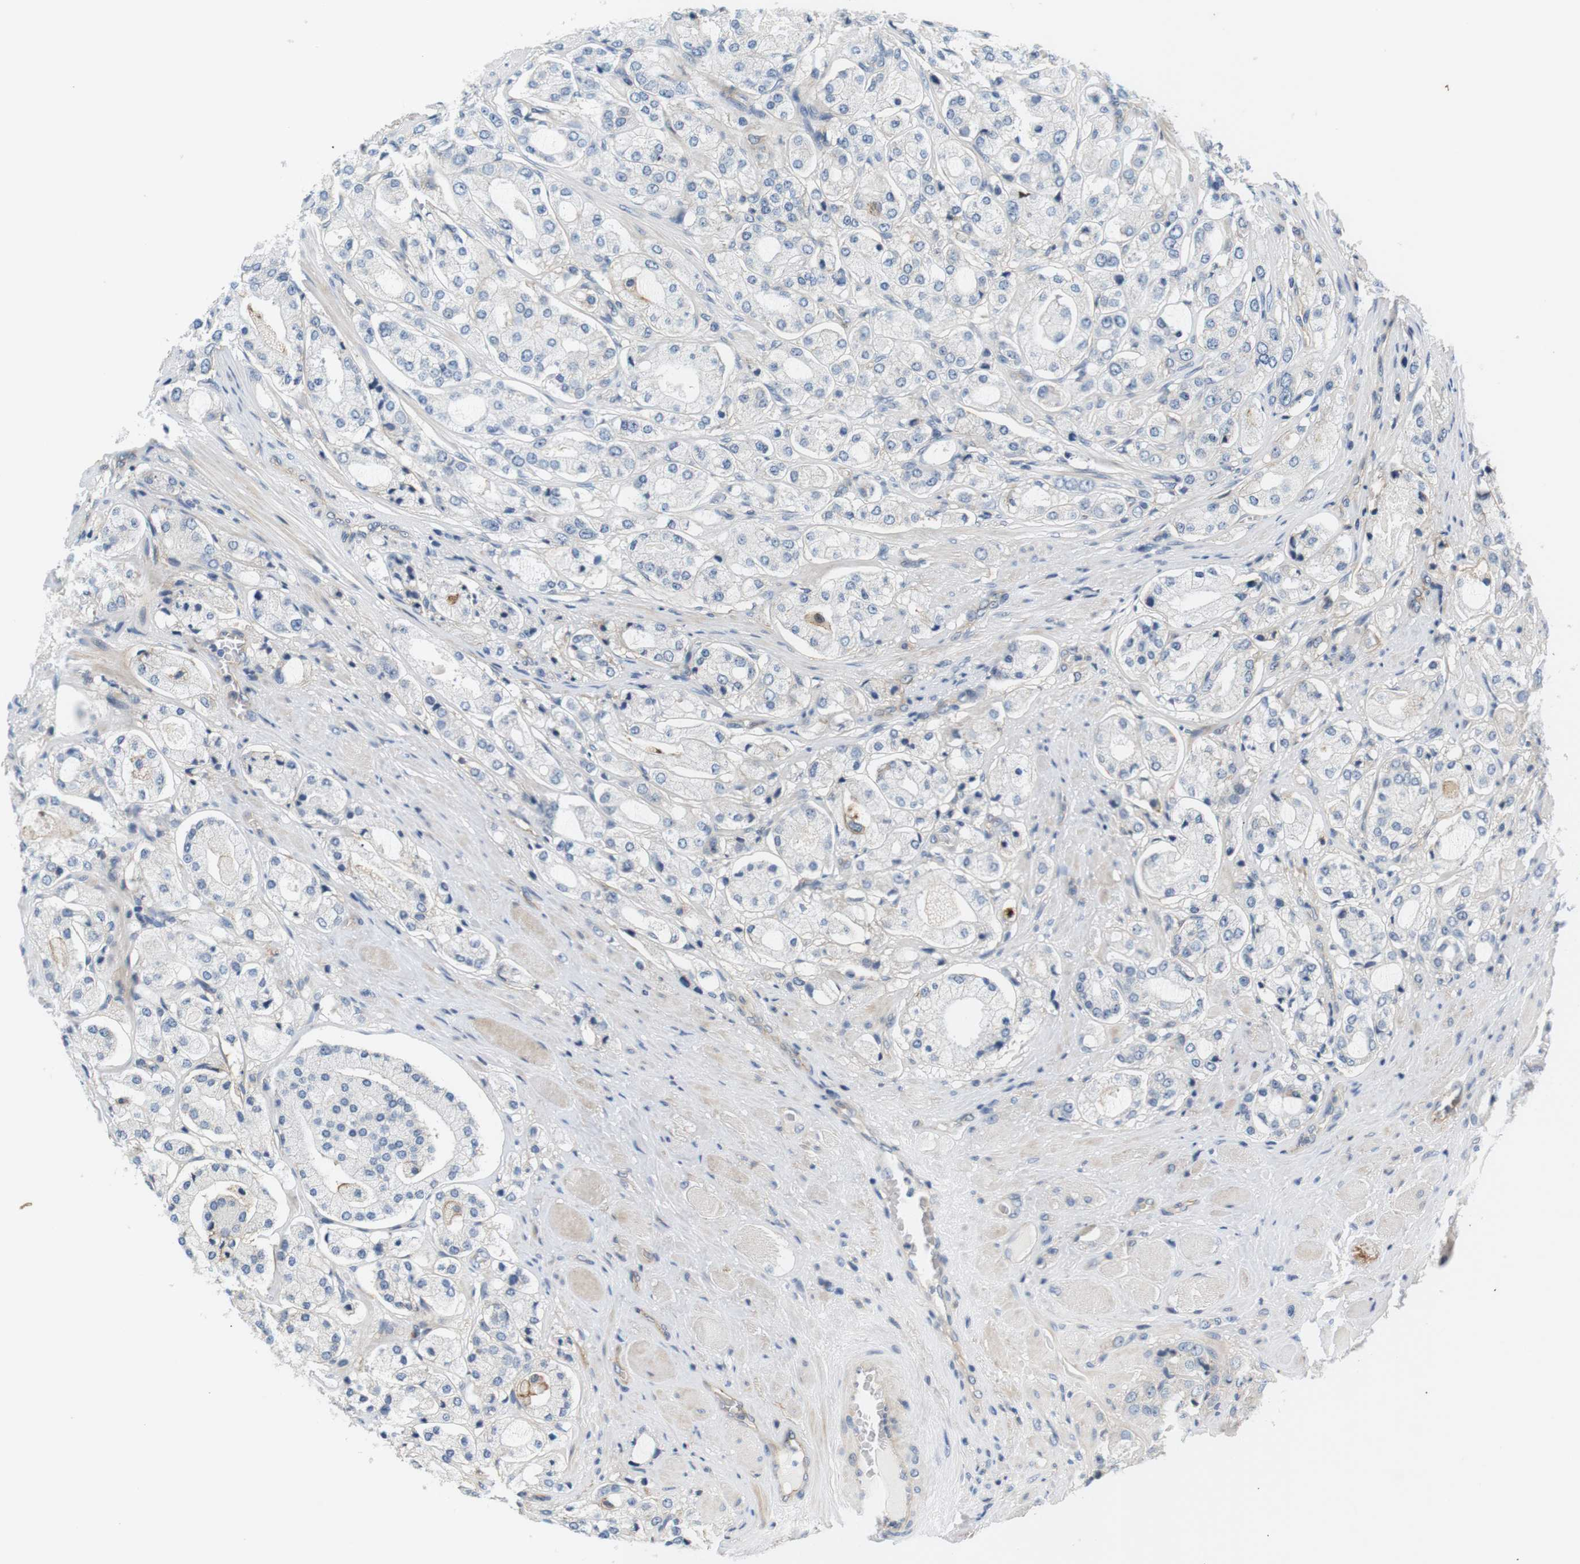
{"staining": {"intensity": "negative", "quantity": "none", "location": "none"}, "tissue": "prostate cancer", "cell_type": "Tumor cells", "image_type": "cancer", "snomed": [{"axis": "morphology", "description": "Adenocarcinoma, High grade"}, {"axis": "topography", "description": "Prostate"}], "caption": "Immunohistochemical staining of prostate cancer demonstrates no significant staining in tumor cells.", "gene": "SLC30A1", "patient": {"sex": "male", "age": 65}}